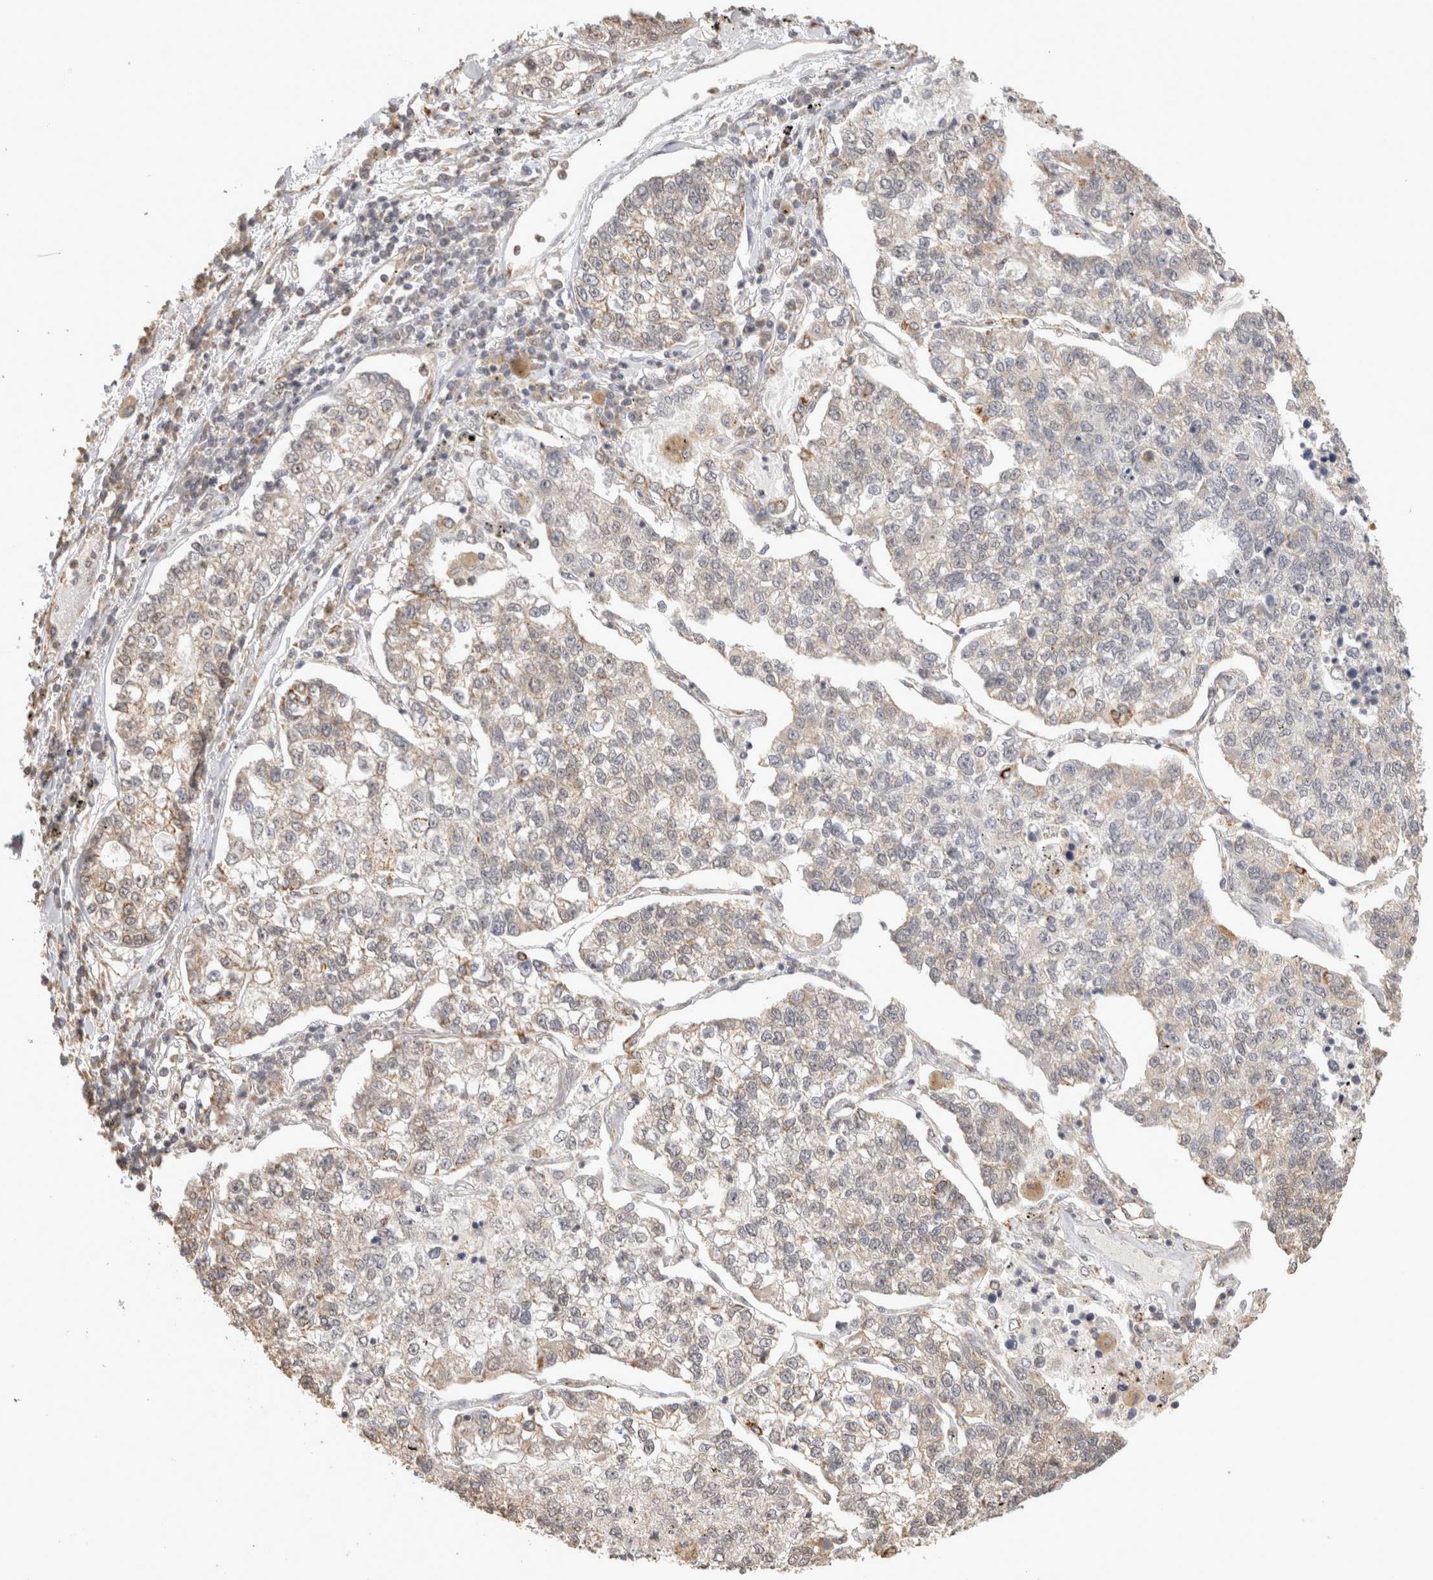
{"staining": {"intensity": "weak", "quantity": "<25%", "location": "cytoplasmic/membranous"}, "tissue": "lung cancer", "cell_type": "Tumor cells", "image_type": "cancer", "snomed": [{"axis": "morphology", "description": "Adenocarcinoma, NOS"}, {"axis": "topography", "description": "Lung"}], "caption": "Tumor cells show no significant positivity in lung cancer. (DAB (3,3'-diaminobenzidine) IHC, high magnification).", "gene": "BNIP3L", "patient": {"sex": "male", "age": 49}}